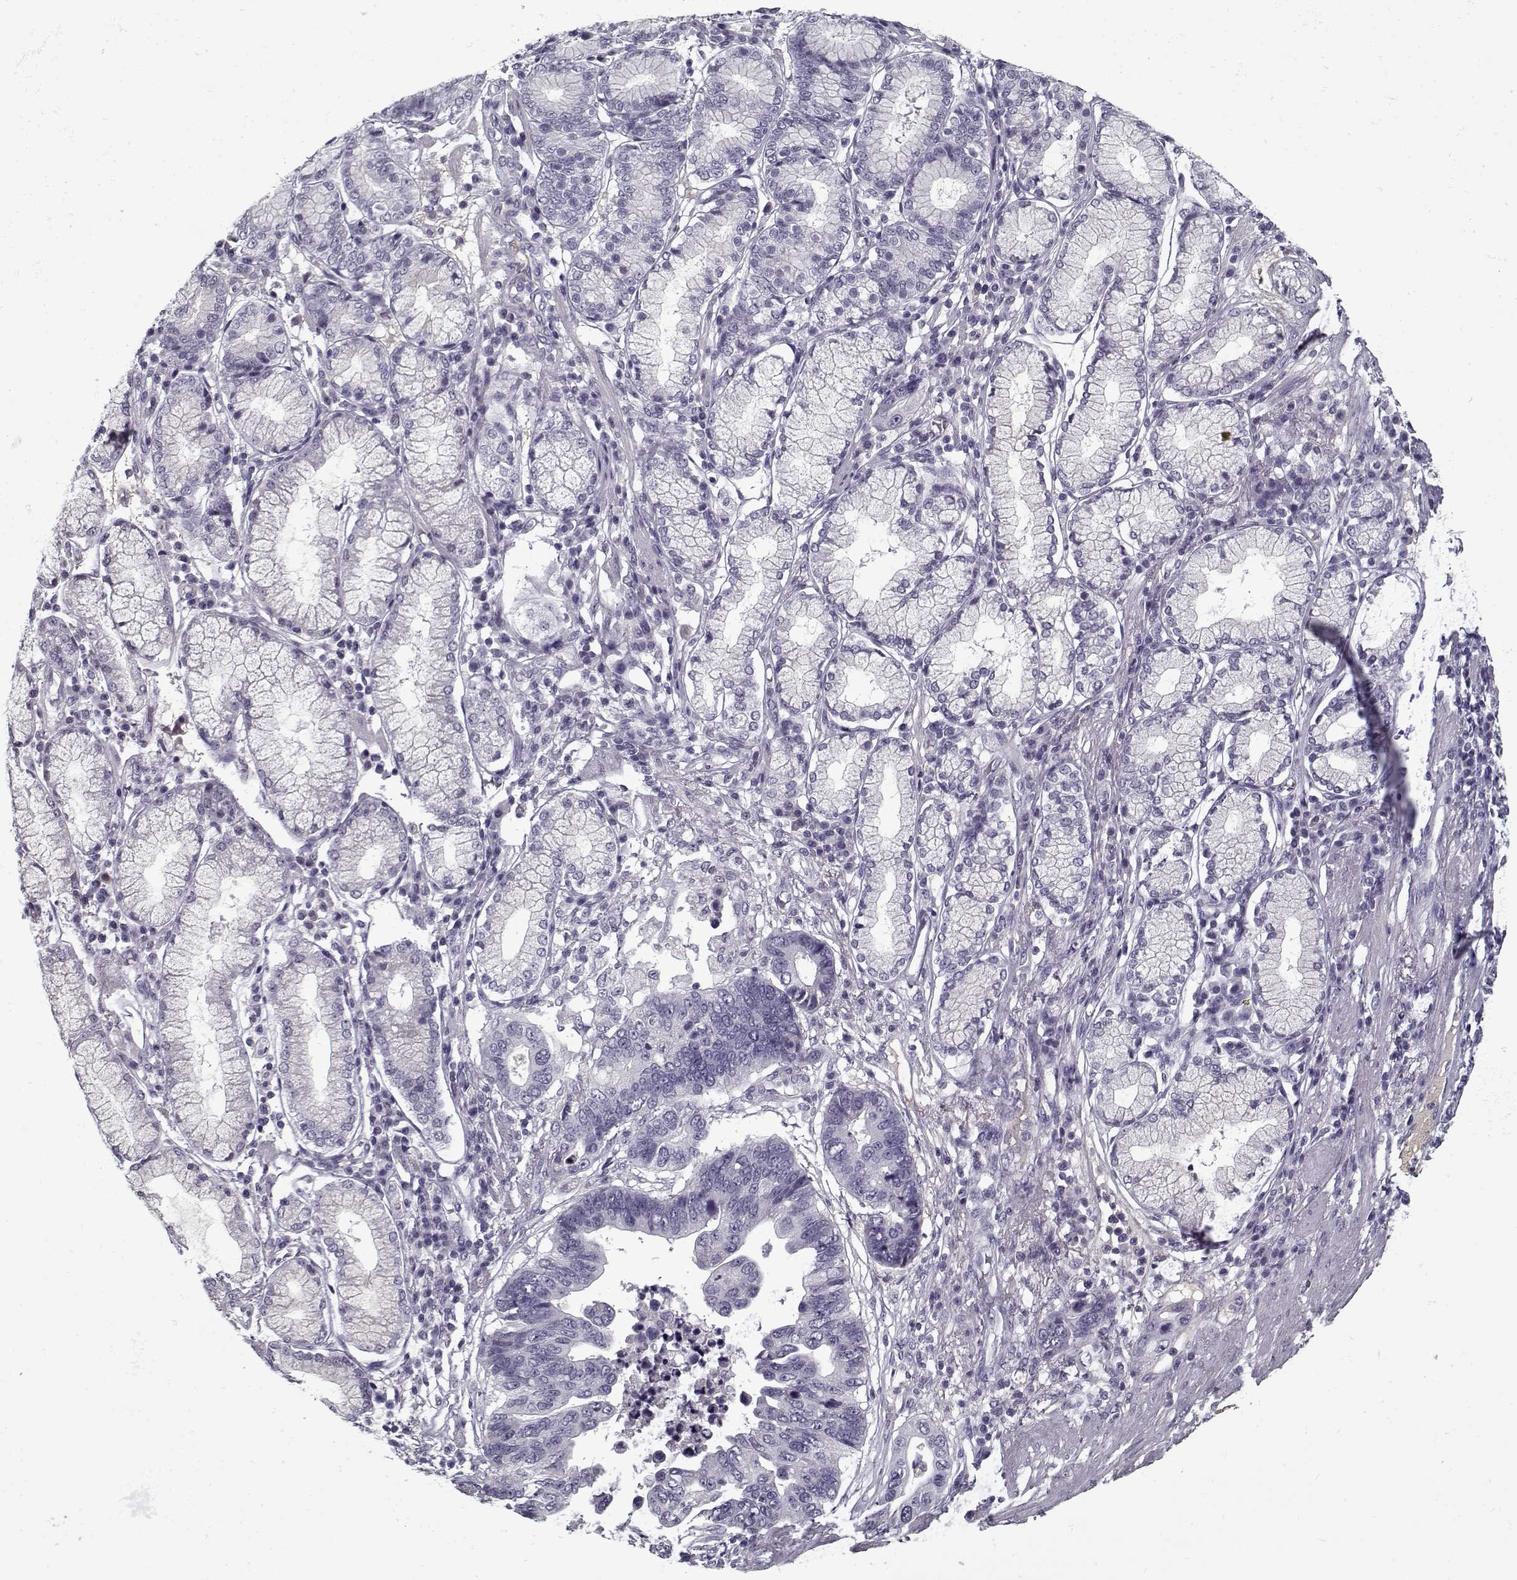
{"staining": {"intensity": "negative", "quantity": "none", "location": "none"}, "tissue": "stomach cancer", "cell_type": "Tumor cells", "image_type": "cancer", "snomed": [{"axis": "morphology", "description": "Adenocarcinoma, NOS"}, {"axis": "topography", "description": "Stomach"}], "caption": "There is no significant positivity in tumor cells of stomach cancer.", "gene": "SPACA9", "patient": {"sex": "male", "age": 84}}